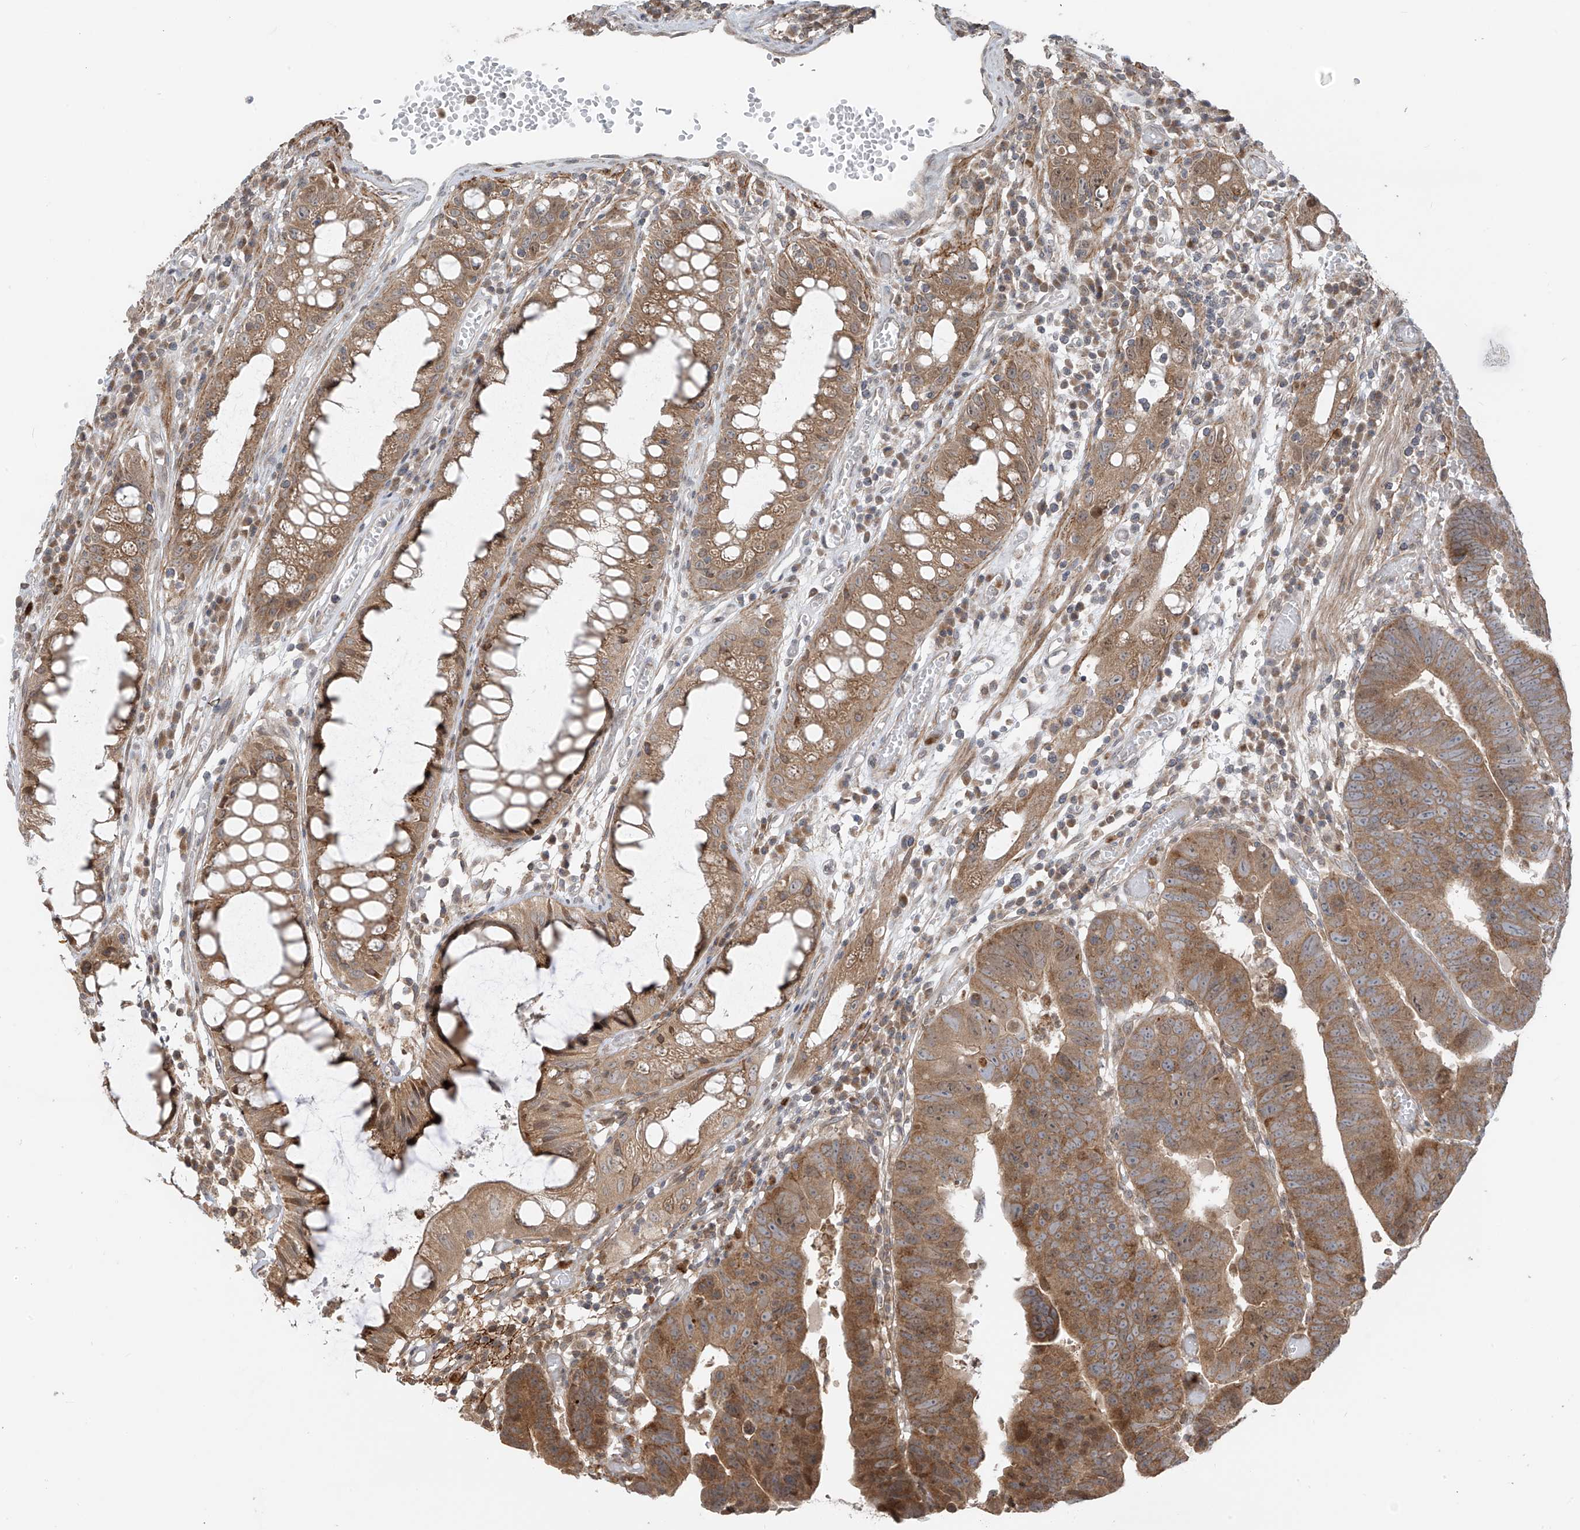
{"staining": {"intensity": "moderate", "quantity": ">75%", "location": "cytoplasmic/membranous"}, "tissue": "colorectal cancer", "cell_type": "Tumor cells", "image_type": "cancer", "snomed": [{"axis": "morphology", "description": "Adenocarcinoma, NOS"}, {"axis": "topography", "description": "Rectum"}], "caption": "This photomicrograph reveals IHC staining of colorectal cancer (adenocarcinoma), with medium moderate cytoplasmic/membranous positivity in approximately >75% of tumor cells.", "gene": "PDE11A", "patient": {"sex": "female", "age": 65}}